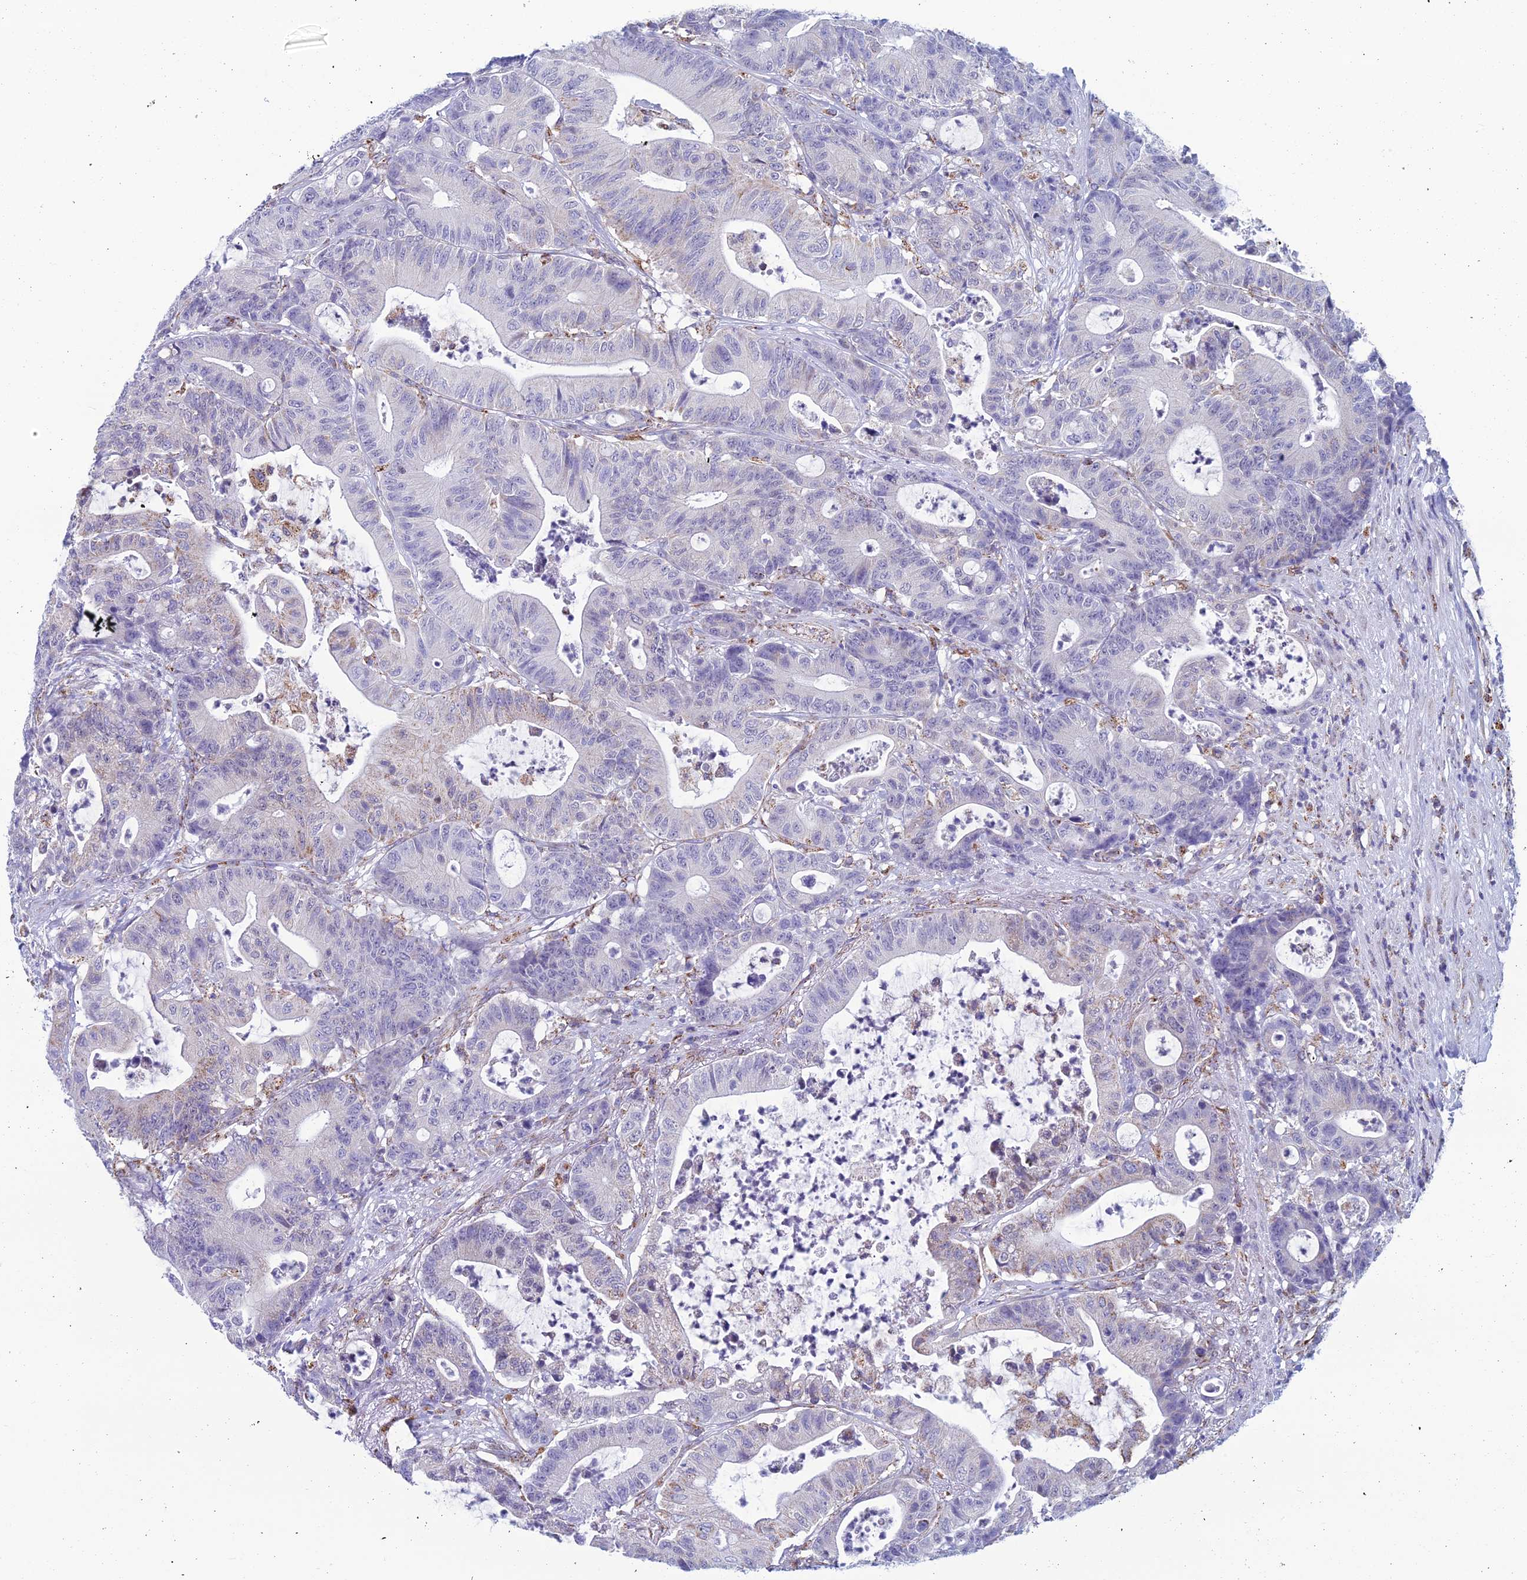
{"staining": {"intensity": "negative", "quantity": "none", "location": "none"}, "tissue": "colorectal cancer", "cell_type": "Tumor cells", "image_type": "cancer", "snomed": [{"axis": "morphology", "description": "Adenocarcinoma, NOS"}, {"axis": "topography", "description": "Colon"}], "caption": "Immunohistochemical staining of human colorectal adenocarcinoma exhibits no significant staining in tumor cells. Brightfield microscopy of immunohistochemistry stained with DAB (brown) and hematoxylin (blue), captured at high magnification.", "gene": "ZNG1B", "patient": {"sex": "female", "age": 84}}